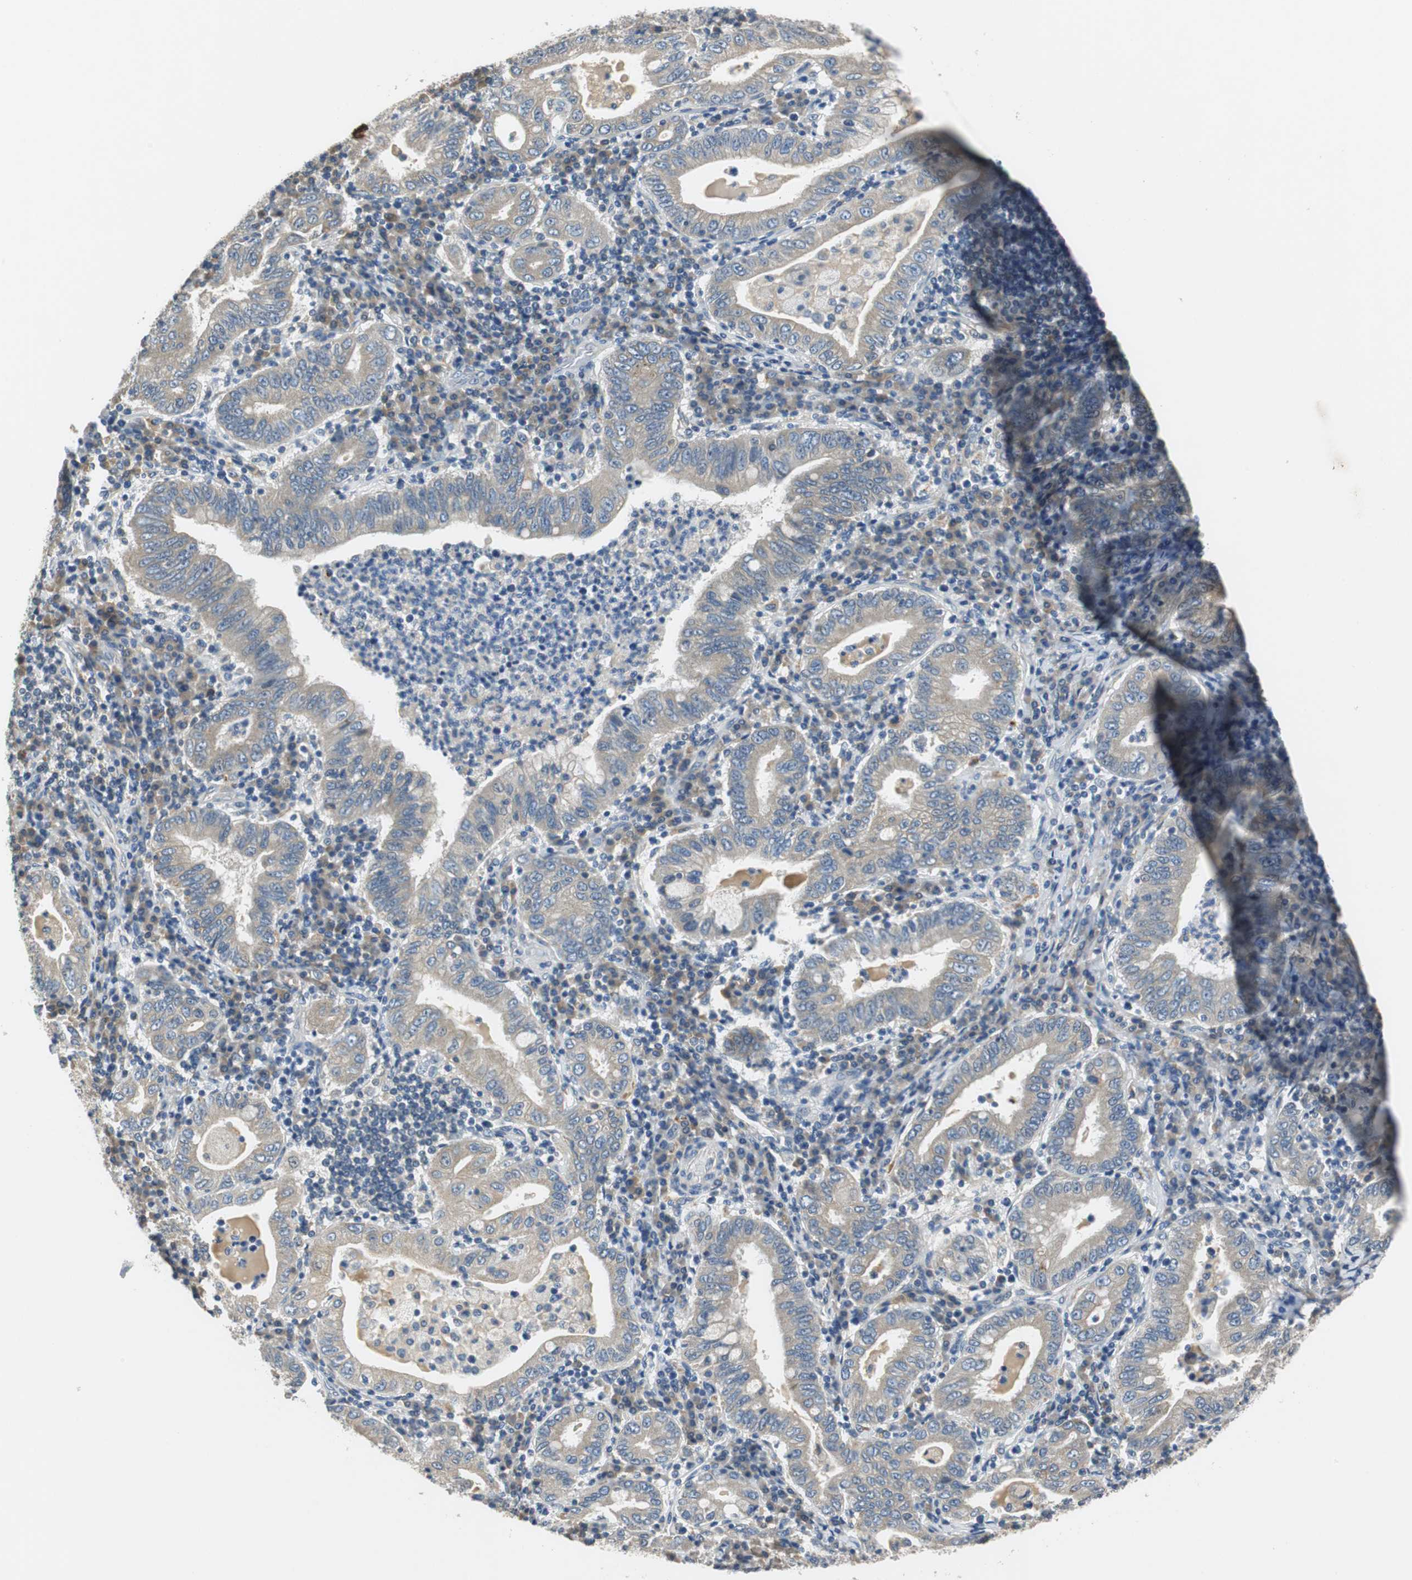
{"staining": {"intensity": "weak", "quantity": ">75%", "location": "cytoplasmic/membranous"}, "tissue": "stomach cancer", "cell_type": "Tumor cells", "image_type": "cancer", "snomed": [{"axis": "morphology", "description": "Normal tissue, NOS"}, {"axis": "morphology", "description": "Adenocarcinoma, NOS"}, {"axis": "topography", "description": "Esophagus"}, {"axis": "topography", "description": "Stomach, upper"}, {"axis": "topography", "description": "Peripheral nerve tissue"}], "caption": "Adenocarcinoma (stomach) was stained to show a protein in brown. There is low levels of weak cytoplasmic/membranous staining in about >75% of tumor cells.", "gene": "FADS2", "patient": {"sex": "male", "age": 62}}